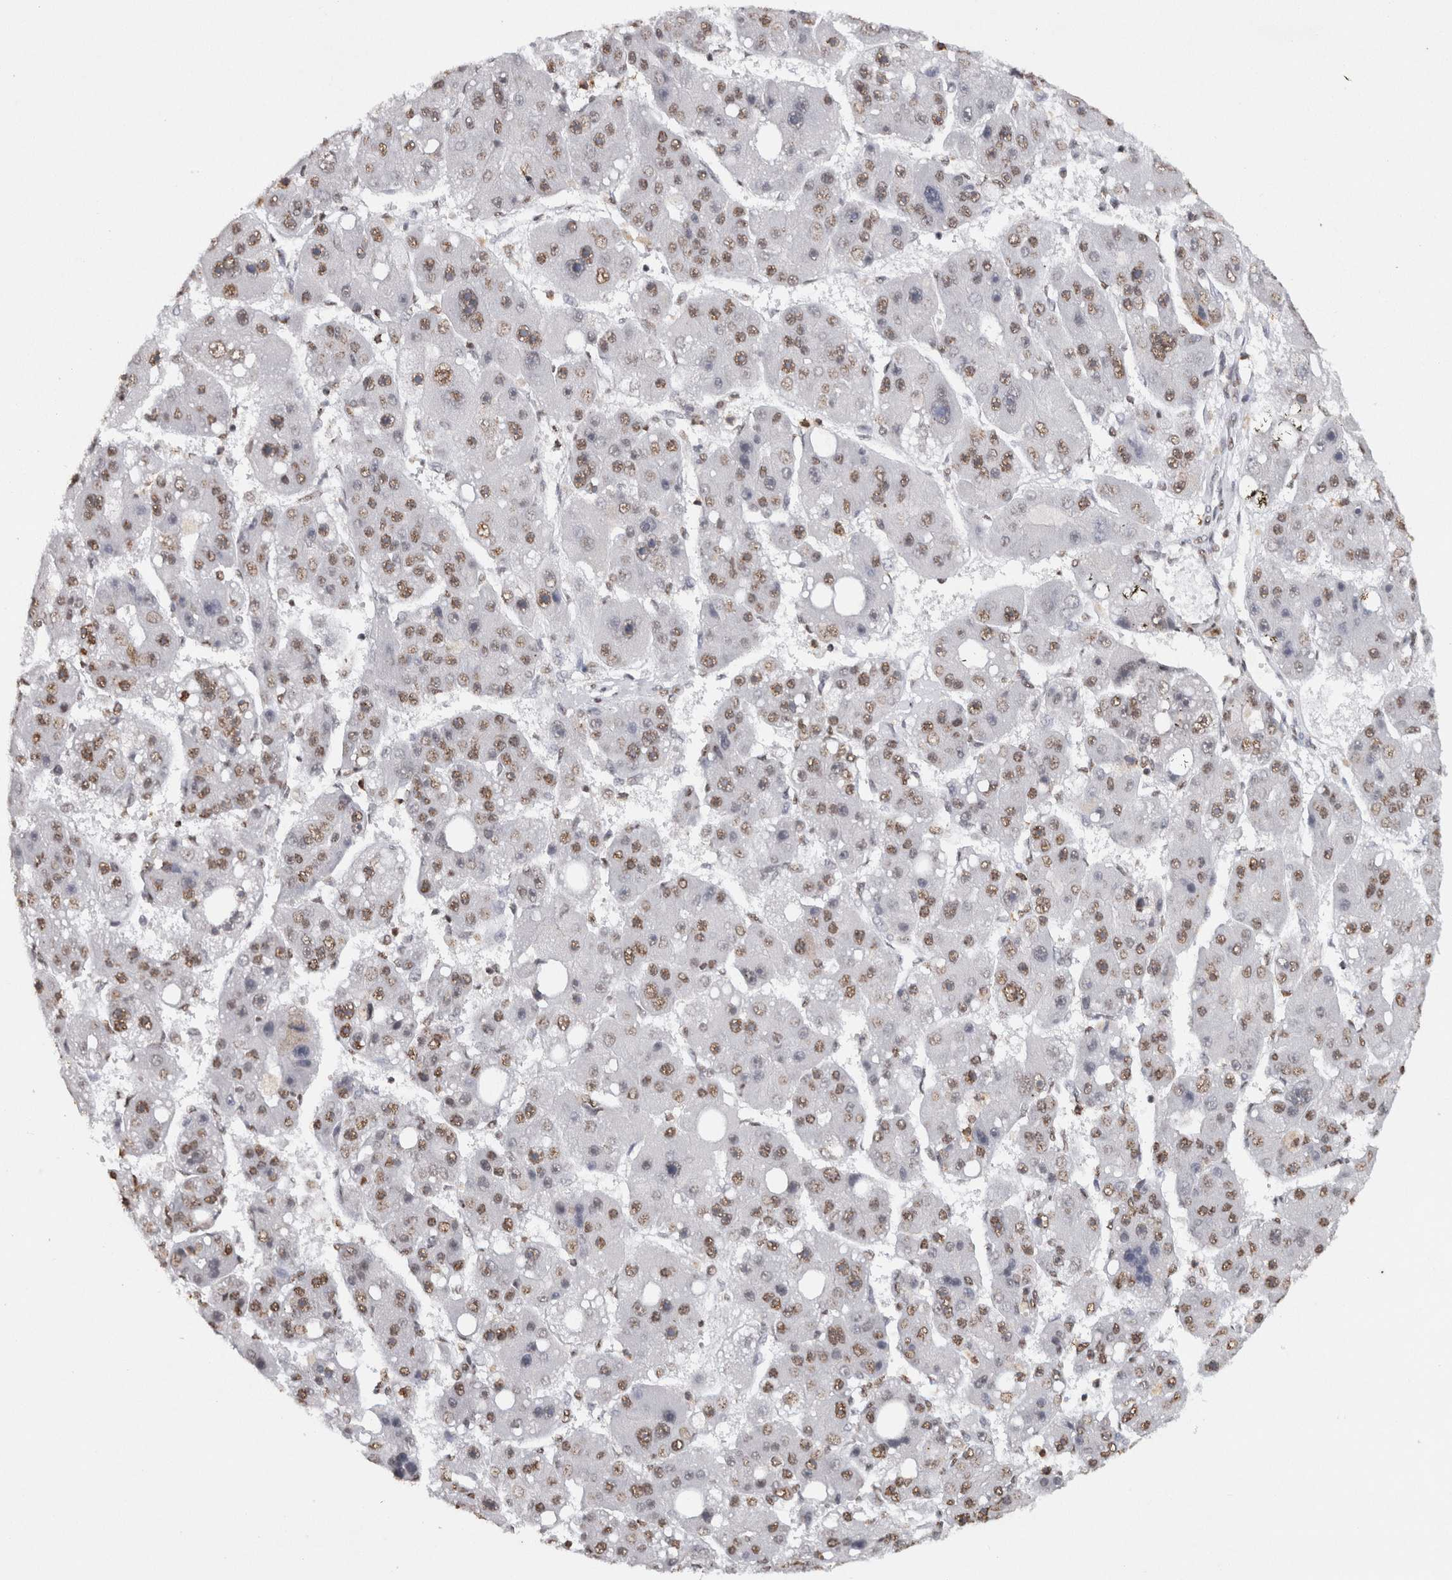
{"staining": {"intensity": "weak", "quantity": ">75%", "location": "nuclear"}, "tissue": "liver cancer", "cell_type": "Tumor cells", "image_type": "cancer", "snomed": [{"axis": "morphology", "description": "Carcinoma, Hepatocellular, NOS"}, {"axis": "topography", "description": "Liver"}], "caption": "There is low levels of weak nuclear positivity in tumor cells of hepatocellular carcinoma (liver), as demonstrated by immunohistochemical staining (brown color).", "gene": "RPS6KA2", "patient": {"sex": "female", "age": 61}}